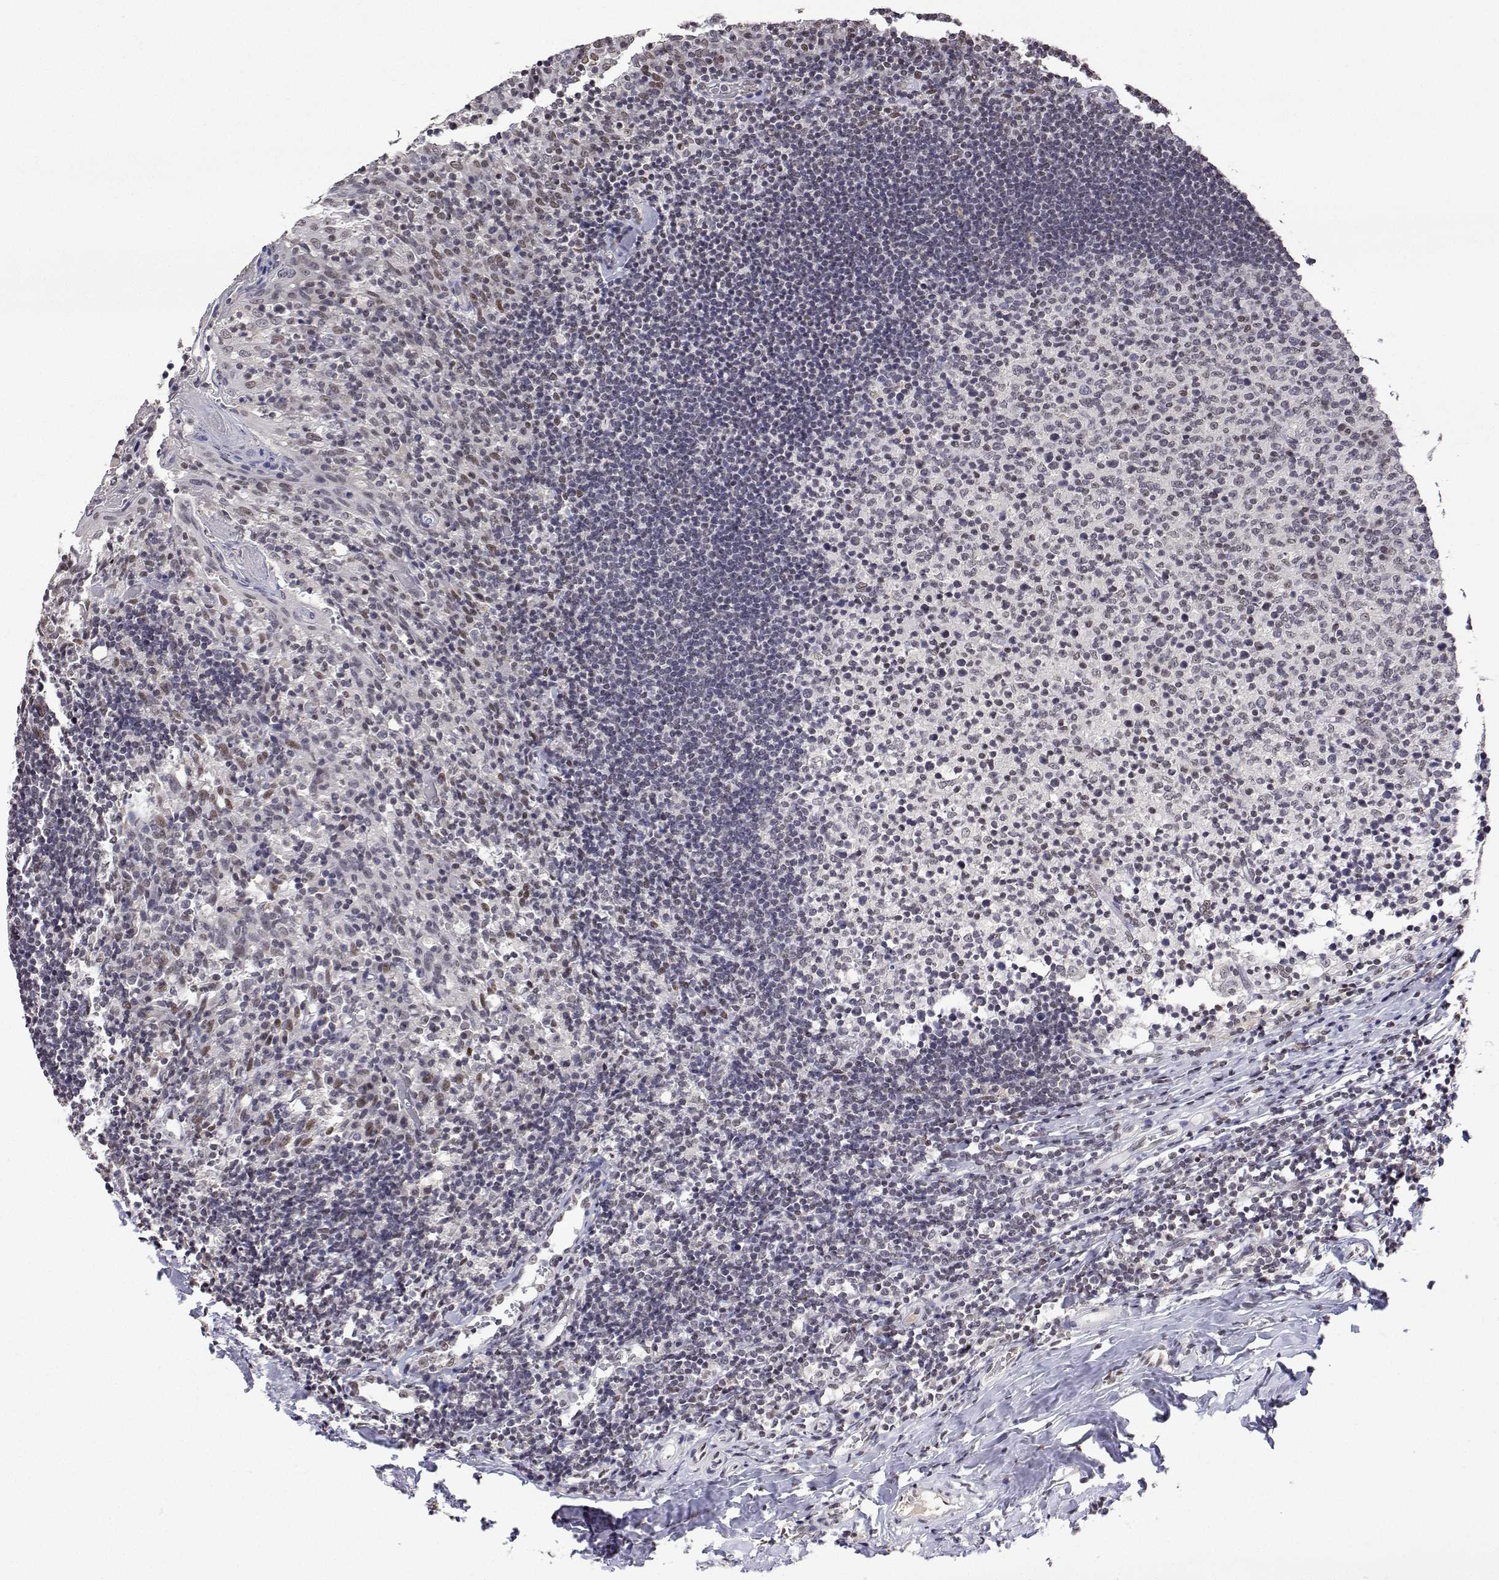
{"staining": {"intensity": "weak", "quantity": "<25%", "location": "cytoplasmic/membranous"}, "tissue": "tonsil", "cell_type": "Germinal center cells", "image_type": "normal", "snomed": [{"axis": "morphology", "description": "Normal tissue, NOS"}, {"axis": "topography", "description": "Tonsil"}], "caption": "An IHC micrograph of benign tonsil is shown. There is no staining in germinal center cells of tonsil.", "gene": "XPC", "patient": {"sex": "female", "age": 10}}